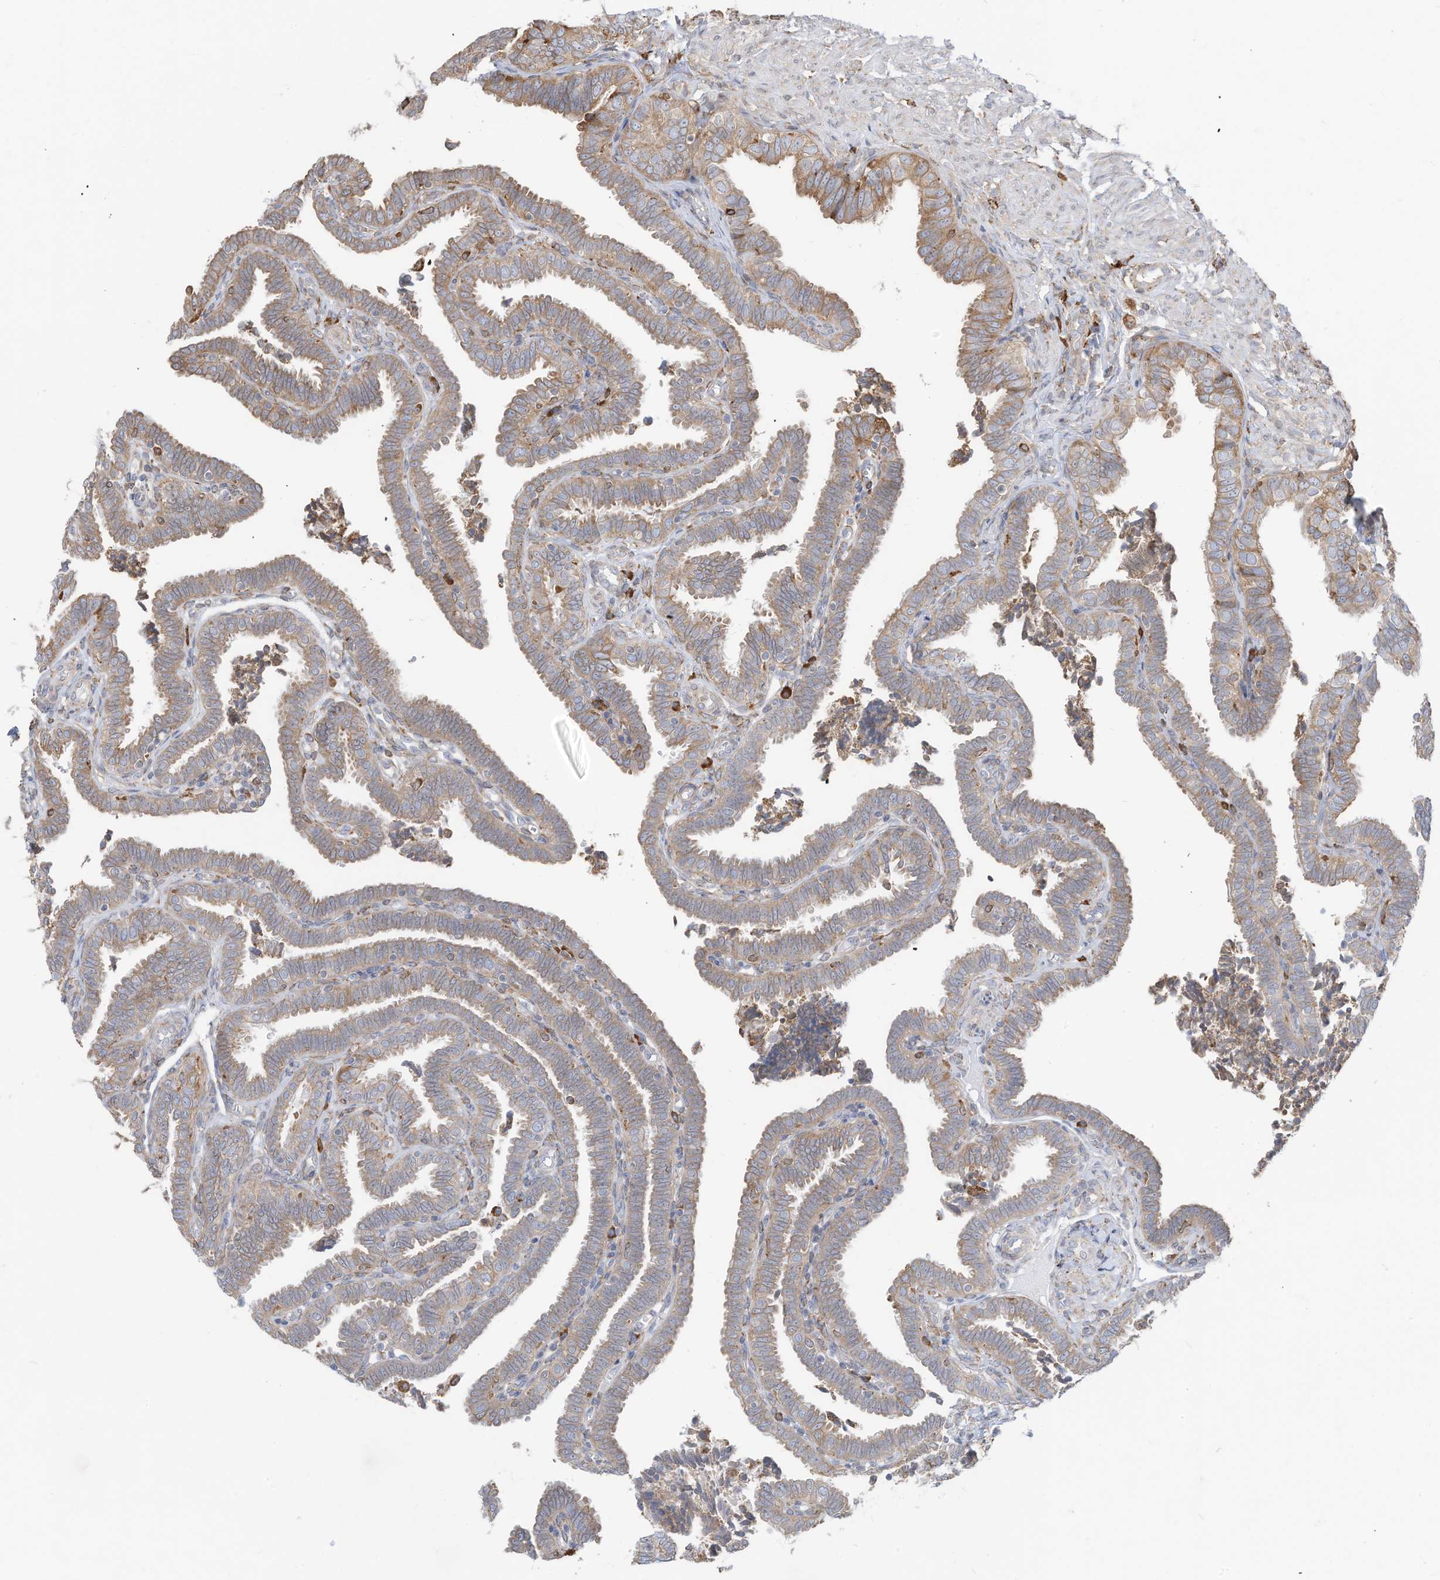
{"staining": {"intensity": "moderate", "quantity": ">75%", "location": "cytoplasmic/membranous"}, "tissue": "fallopian tube", "cell_type": "Glandular cells", "image_type": "normal", "snomed": [{"axis": "morphology", "description": "Normal tissue, NOS"}, {"axis": "topography", "description": "Fallopian tube"}], "caption": "Protein expression analysis of unremarkable fallopian tube displays moderate cytoplasmic/membranous positivity in about >75% of glandular cells.", "gene": "ZNF354C", "patient": {"sex": "female", "age": 39}}